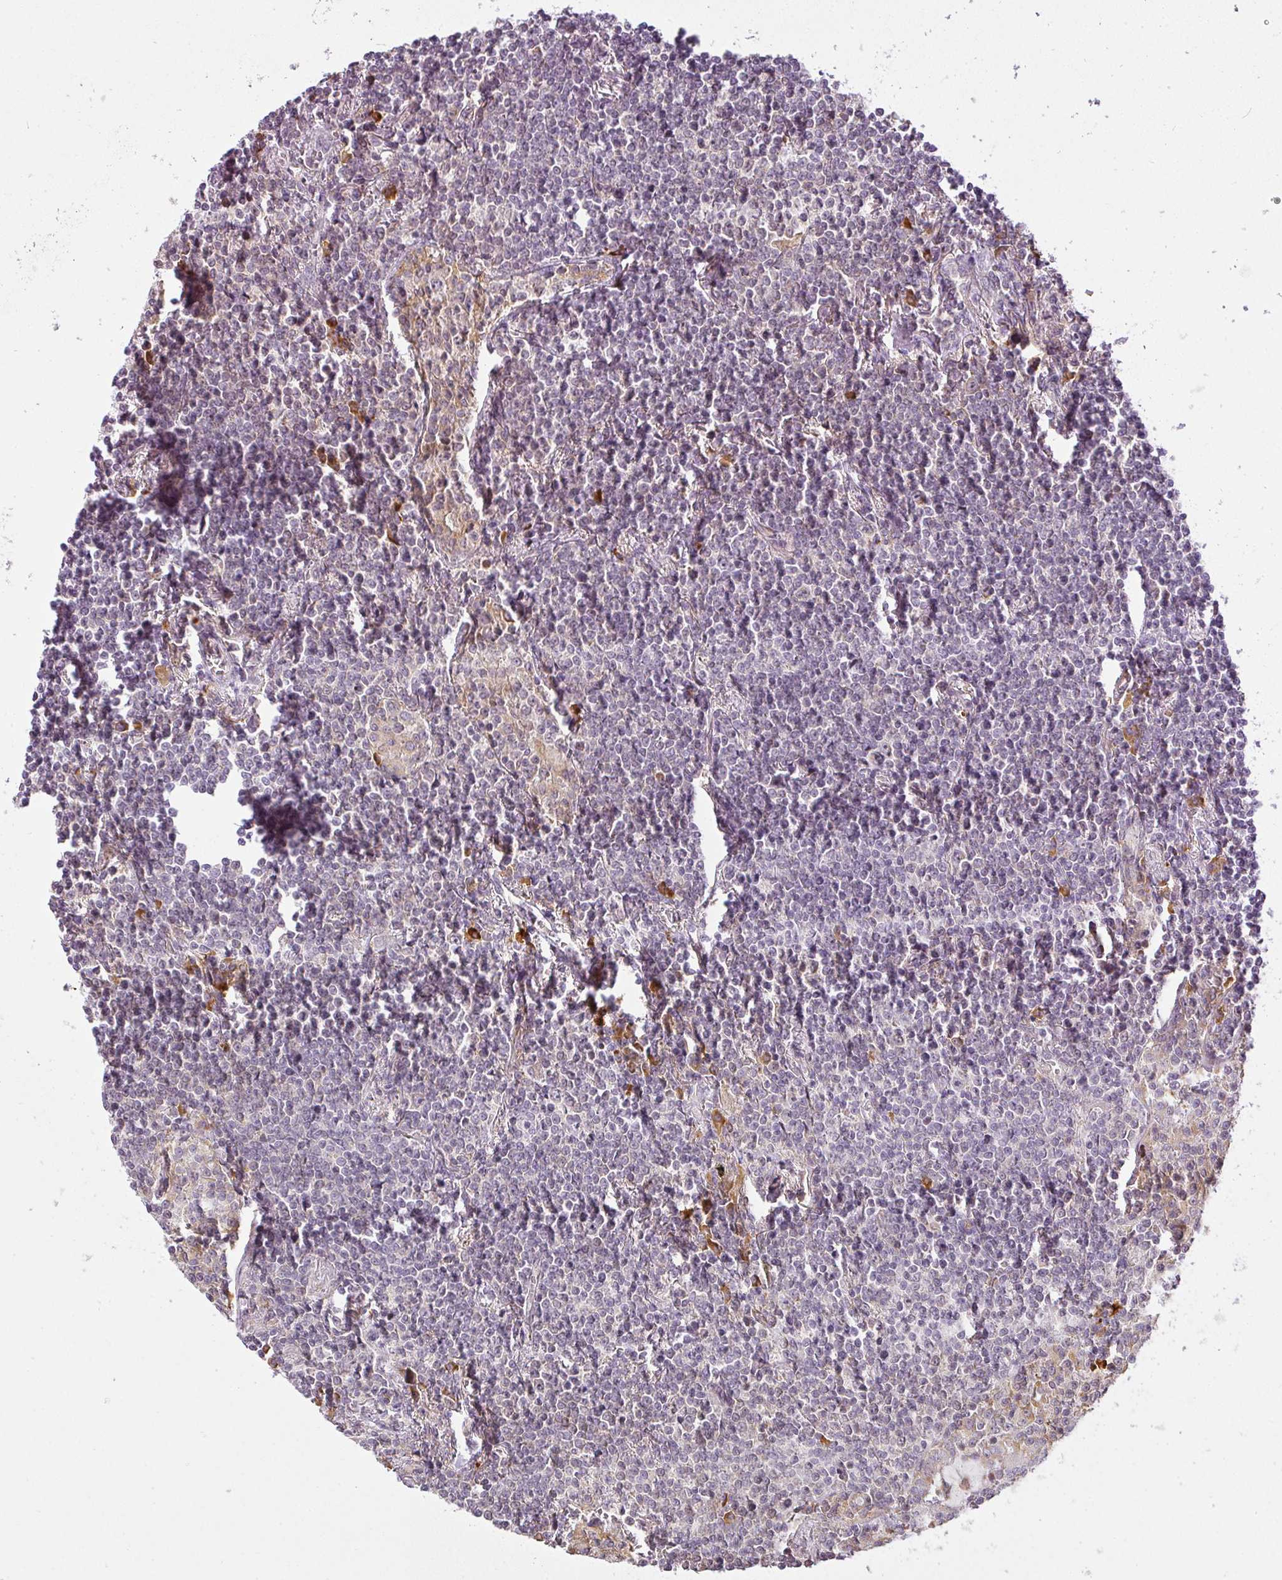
{"staining": {"intensity": "negative", "quantity": "none", "location": "none"}, "tissue": "lymphoma", "cell_type": "Tumor cells", "image_type": "cancer", "snomed": [{"axis": "morphology", "description": "Malignant lymphoma, non-Hodgkin's type, Low grade"}, {"axis": "topography", "description": "Lung"}], "caption": "Low-grade malignant lymphoma, non-Hodgkin's type stained for a protein using immunohistochemistry (IHC) shows no expression tumor cells.", "gene": "MED19", "patient": {"sex": "female", "age": 71}}